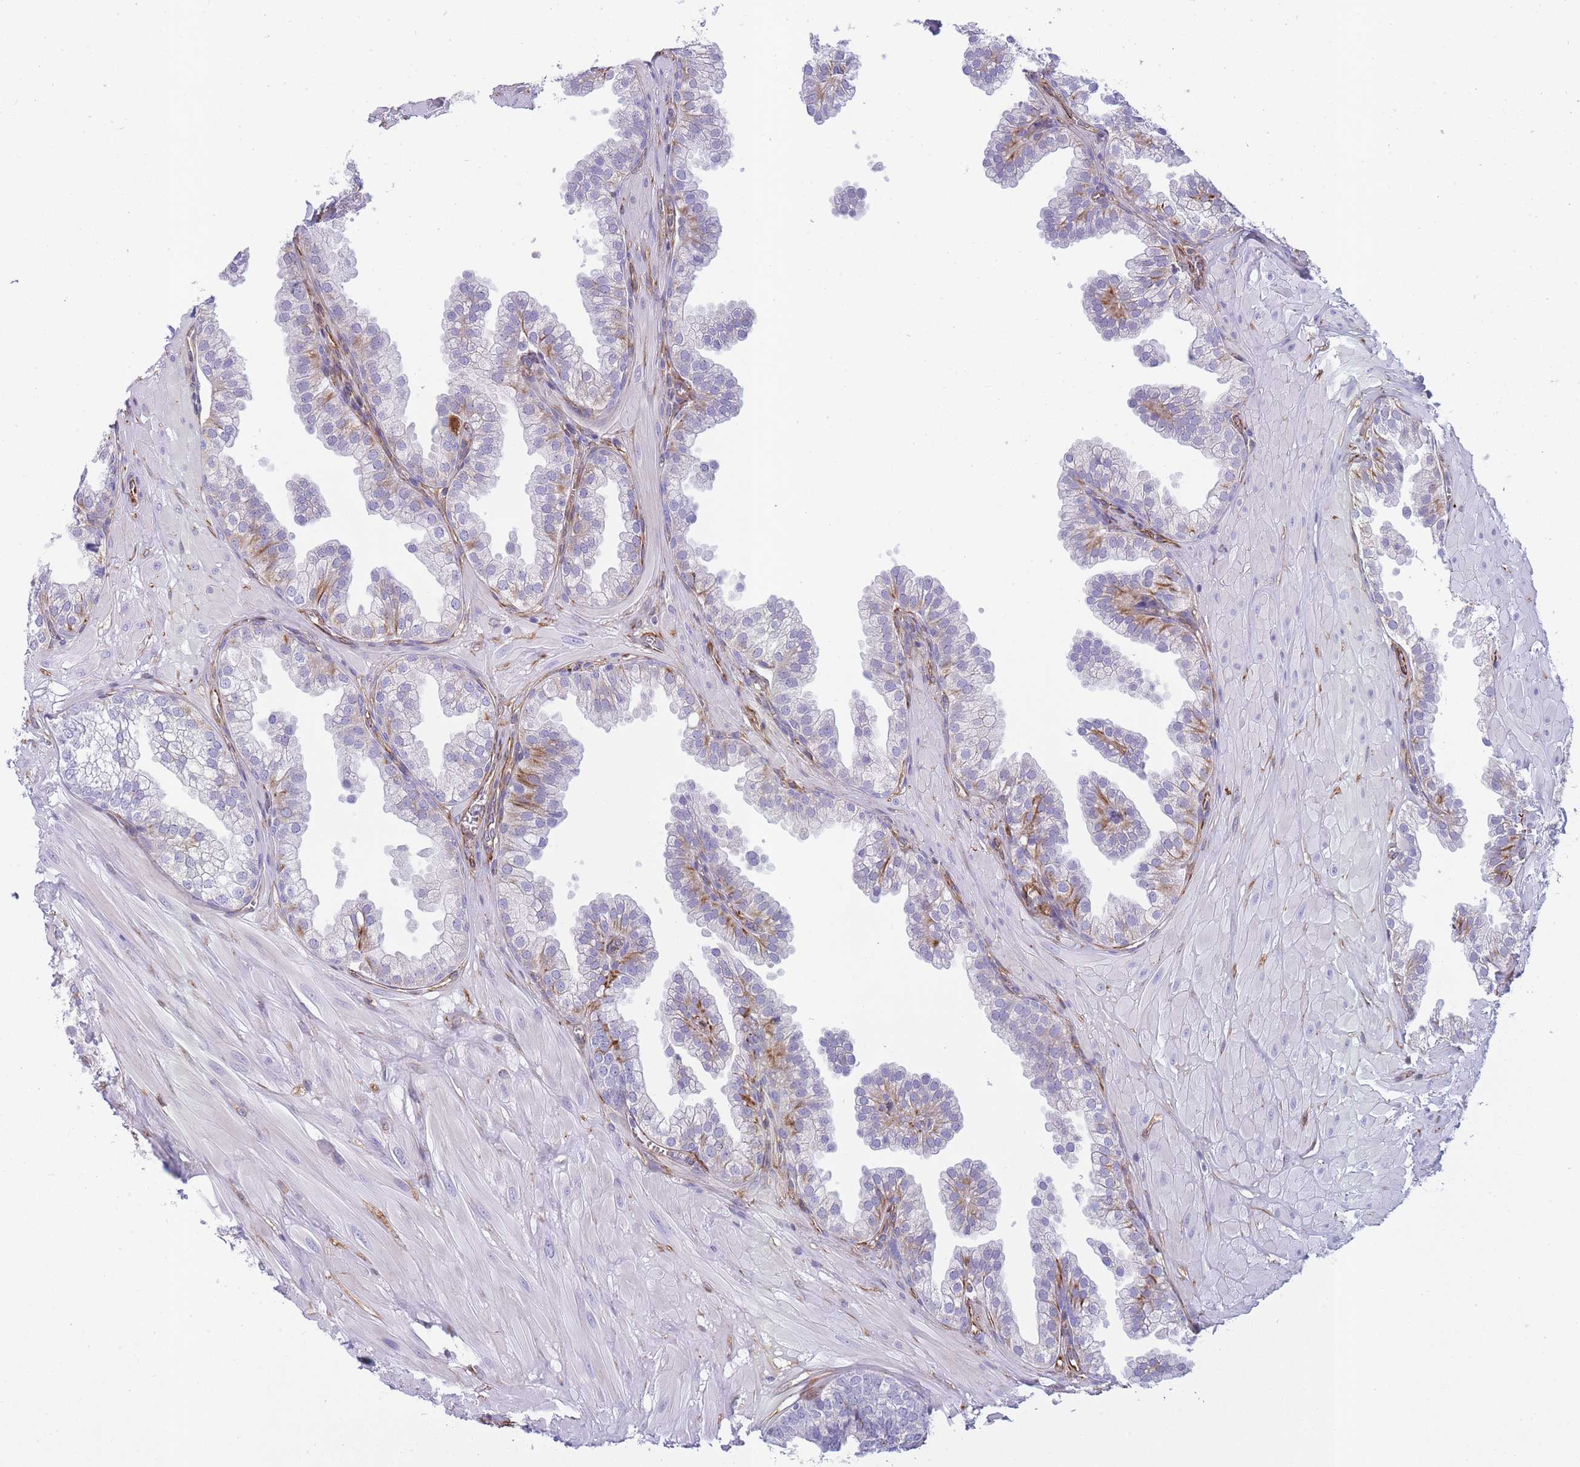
{"staining": {"intensity": "moderate", "quantity": "<25%", "location": "cytoplasmic/membranous"}, "tissue": "prostate", "cell_type": "Glandular cells", "image_type": "normal", "snomed": [{"axis": "morphology", "description": "Normal tissue, NOS"}, {"axis": "topography", "description": "Prostate"}, {"axis": "topography", "description": "Peripheral nerve tissue"}], "caption": "Moderate cytoplasmic/membranous positivity is present in about <25% of glandular cells in unremarkable prostate. (DAB (3,3'-diaminobenzidine) IHC, brown staining for protein, blue staining for nuclei).", "gene": "ECPAS", "patient": {"sex": "male", "age": 55}}